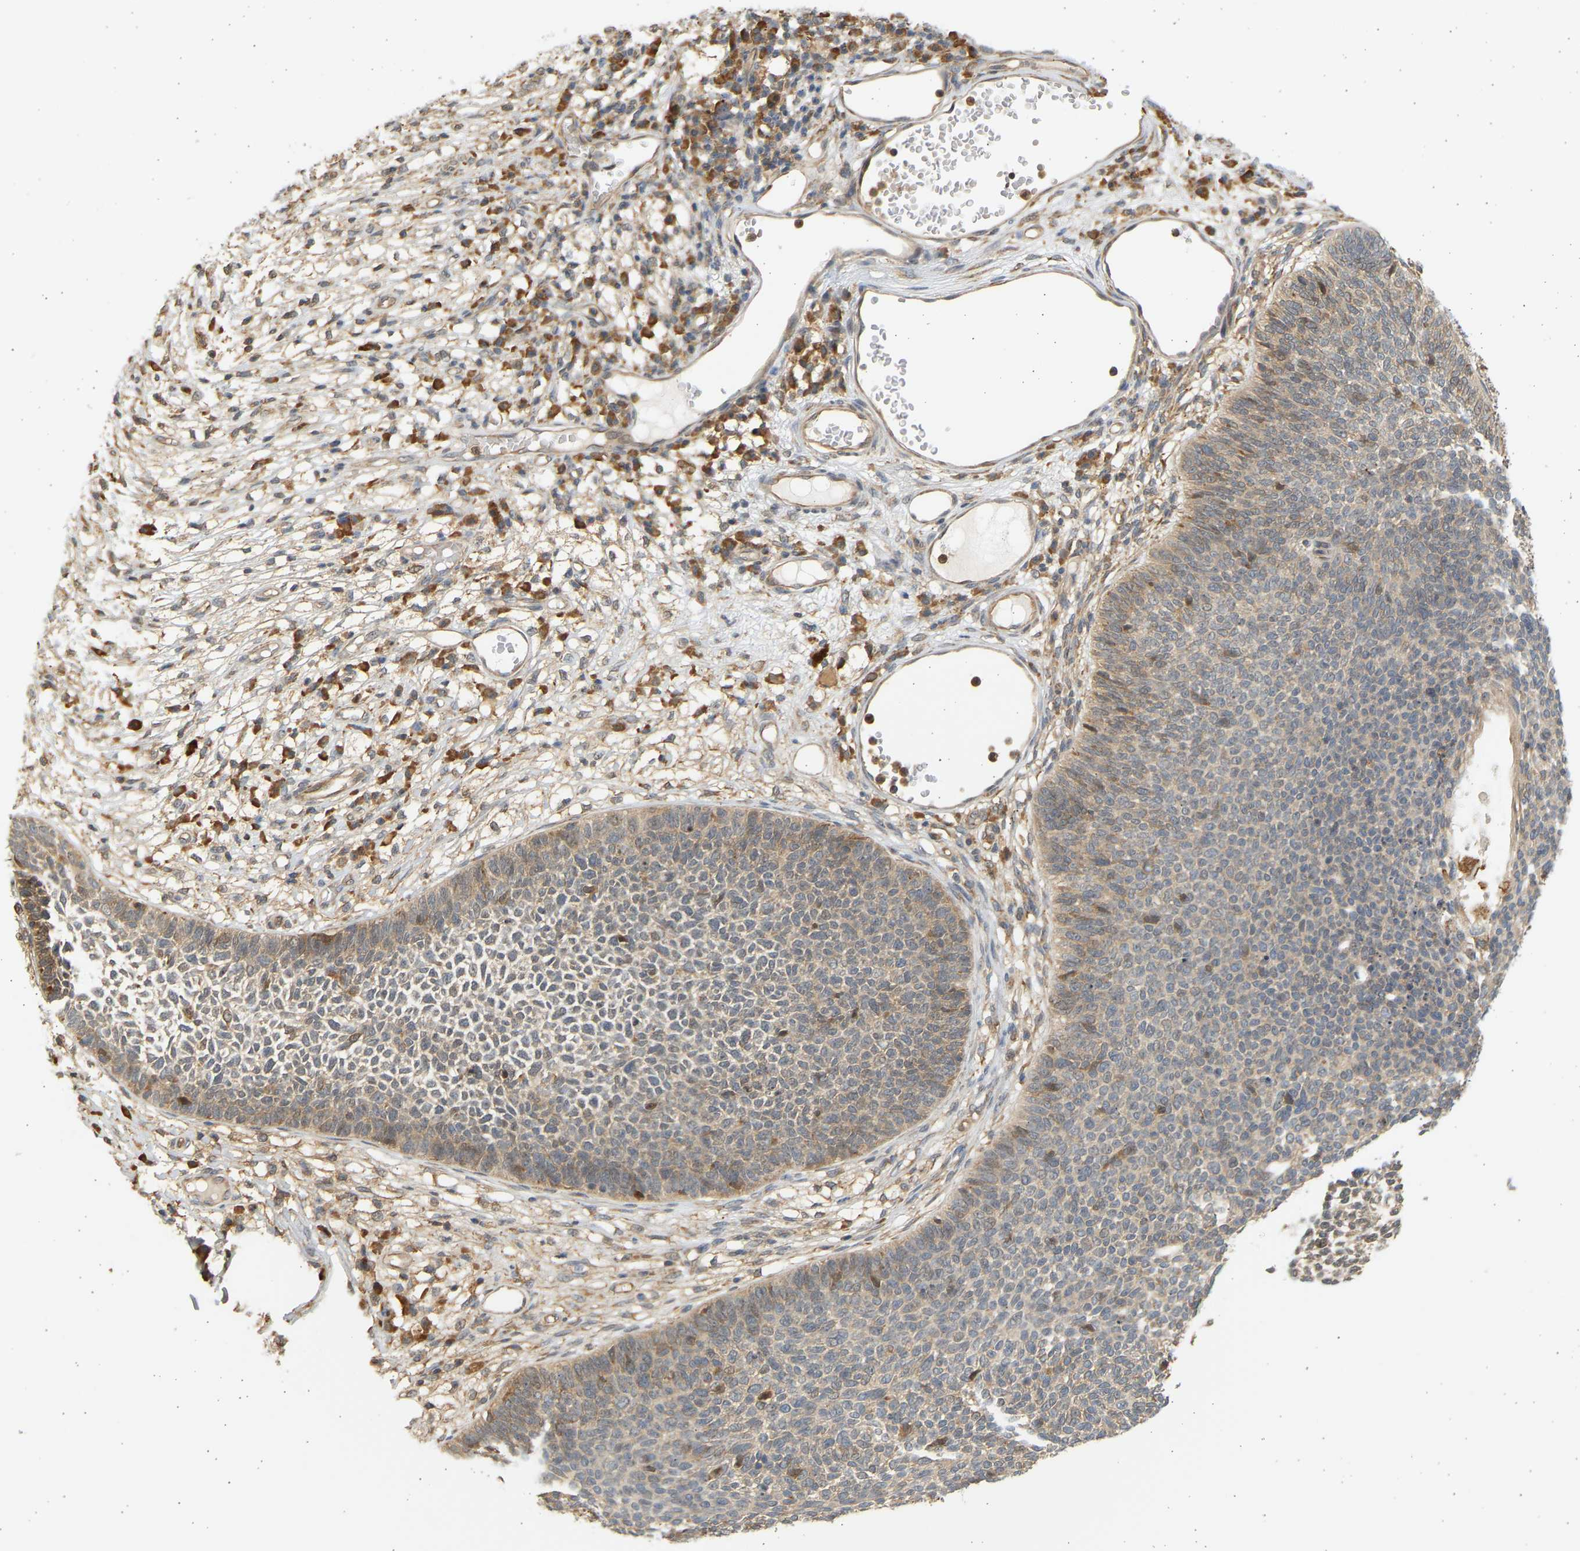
{"staining": {"intensity": "weak", "quantity": "25%-75%", "location": "cytoplasmic/membranous"}, "tissue": "skin cancer", "cell_type": "Tumor cells", "image_type": "cancer", "snomed": [{"axis": "morphology", "description": "Basal cell carcinoma"}, {"axis": "topography", "description": "Skin"}], "caption": "A brown stain shows weak cytoplasmic/membranous expression of a protein in skin cancer tumor cells. The staining was performed using DAB (3,3'-diaminobenzidine) to visualize the protein expression in brown, while the nuclei were stained in blue with hematoxylin (Magnification: 20x).", "gene": "B4GALT6", "patient": {"sex": "female", "age": 84}}